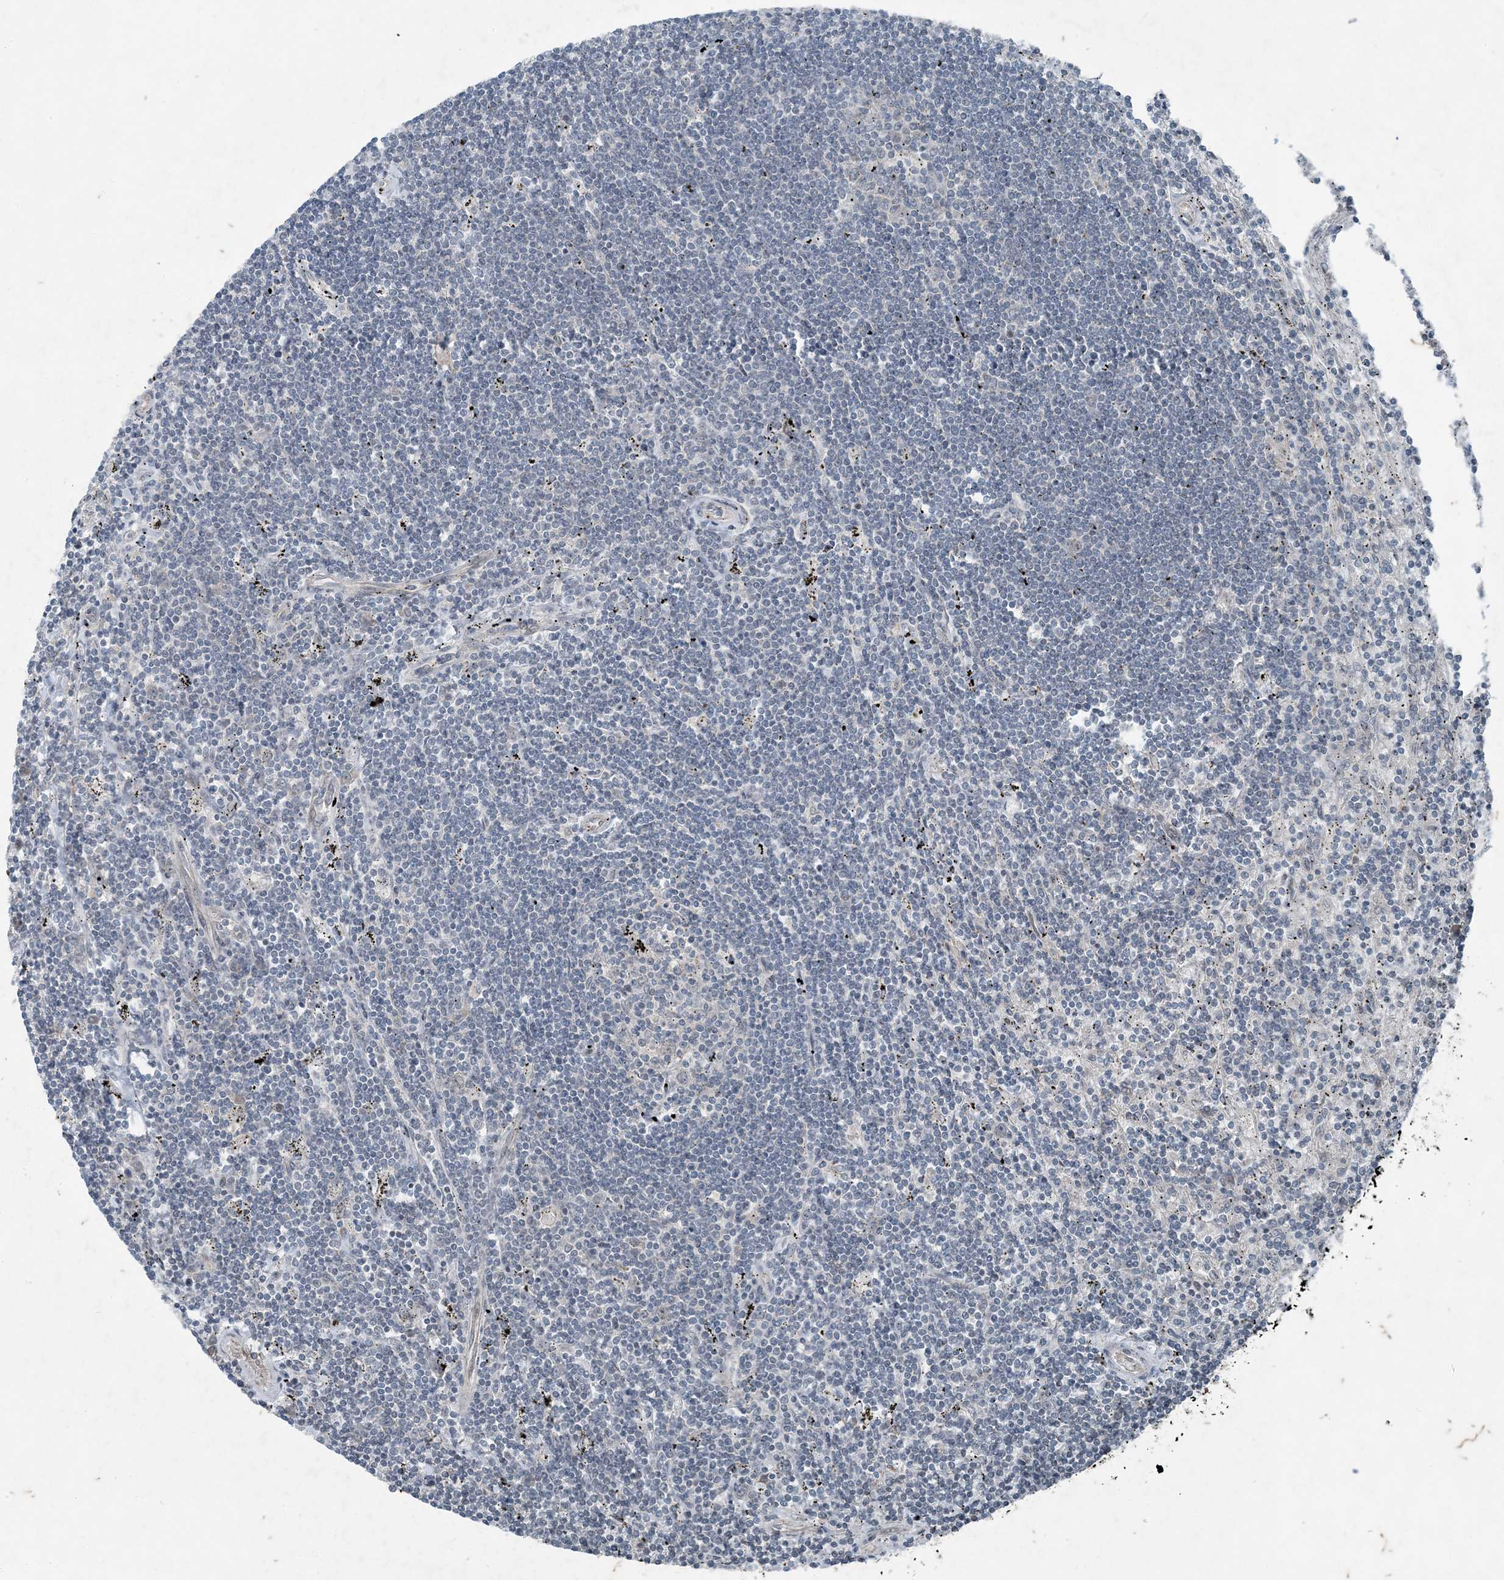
{"staining": {"intensity": "negative", "quantity": "none", "location": "none"}, "tissue": "lymphoma", "cell_type": "Tumor cells", "image_type": "cancer", "snomed": [{"axis": "morphology", "description": "Malignant lymphoma, non-Hodgkin's type, Low grade"}, {"axis": "topography", "description": "Spleen"}], "caption": "The micrograph exhibits no significant expression in tumor cells of low-grade malignant lymphoma, non-Hodgkin's type. Nuclei are stained in blue.", "gene": "PC", "patient": {"sex": "male", "age": 76}}